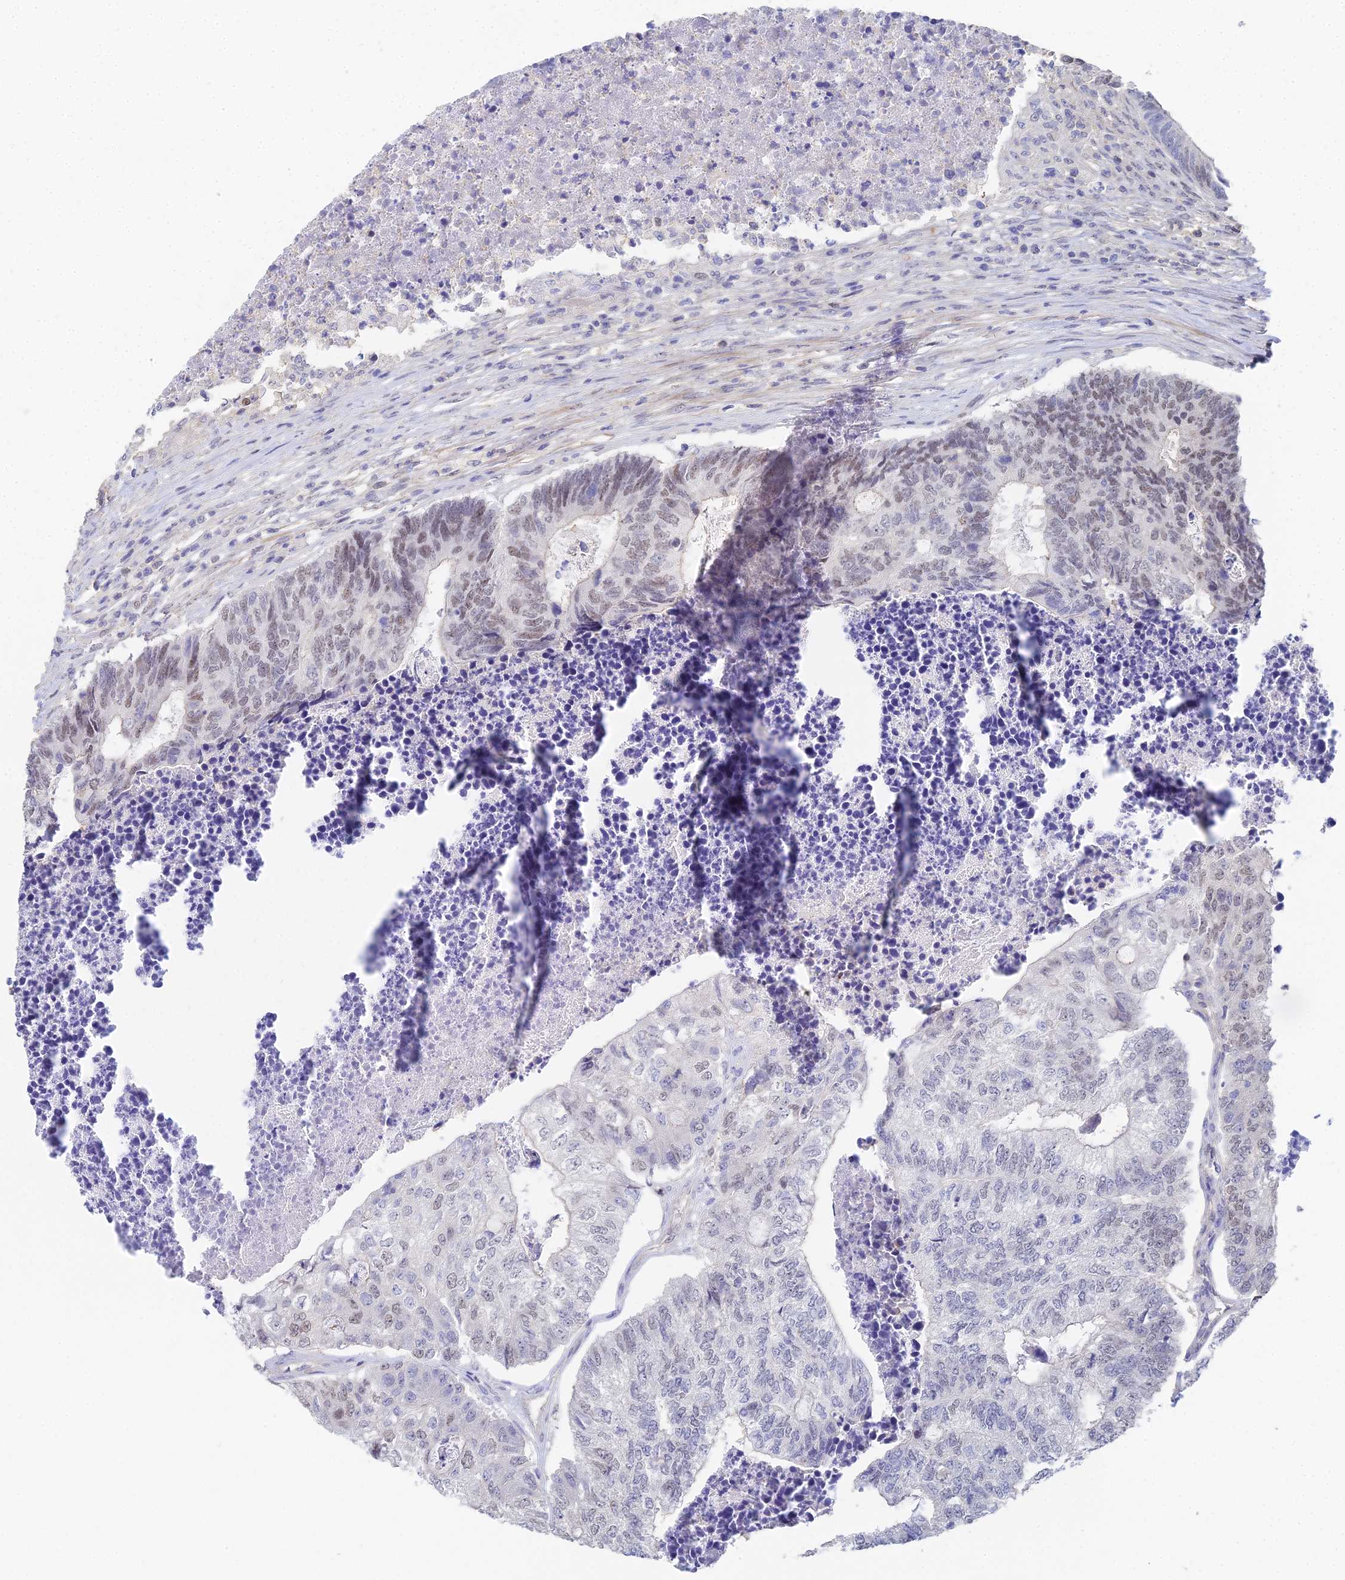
{"staining": {"intensity": "weak", "quantity": "25%-75%", "location": "nuclear"}, "tissue": "colorectal cancer", "cell_type": "Tumor cells", "image_type": "cancer", "snomed": [{"axis": "morphology", "description": "Adenocarcinoma, NOS"}, {"axis": "topography", "description": "Colon"}], "caption": "A low amount of weak nuclear expression is appreciated in about 25%-75% of tumor cells in adenocarcinoma (colorectal) tissue.", "gene": "MCM2", "patient": {"sex": "female", "age": 67}}